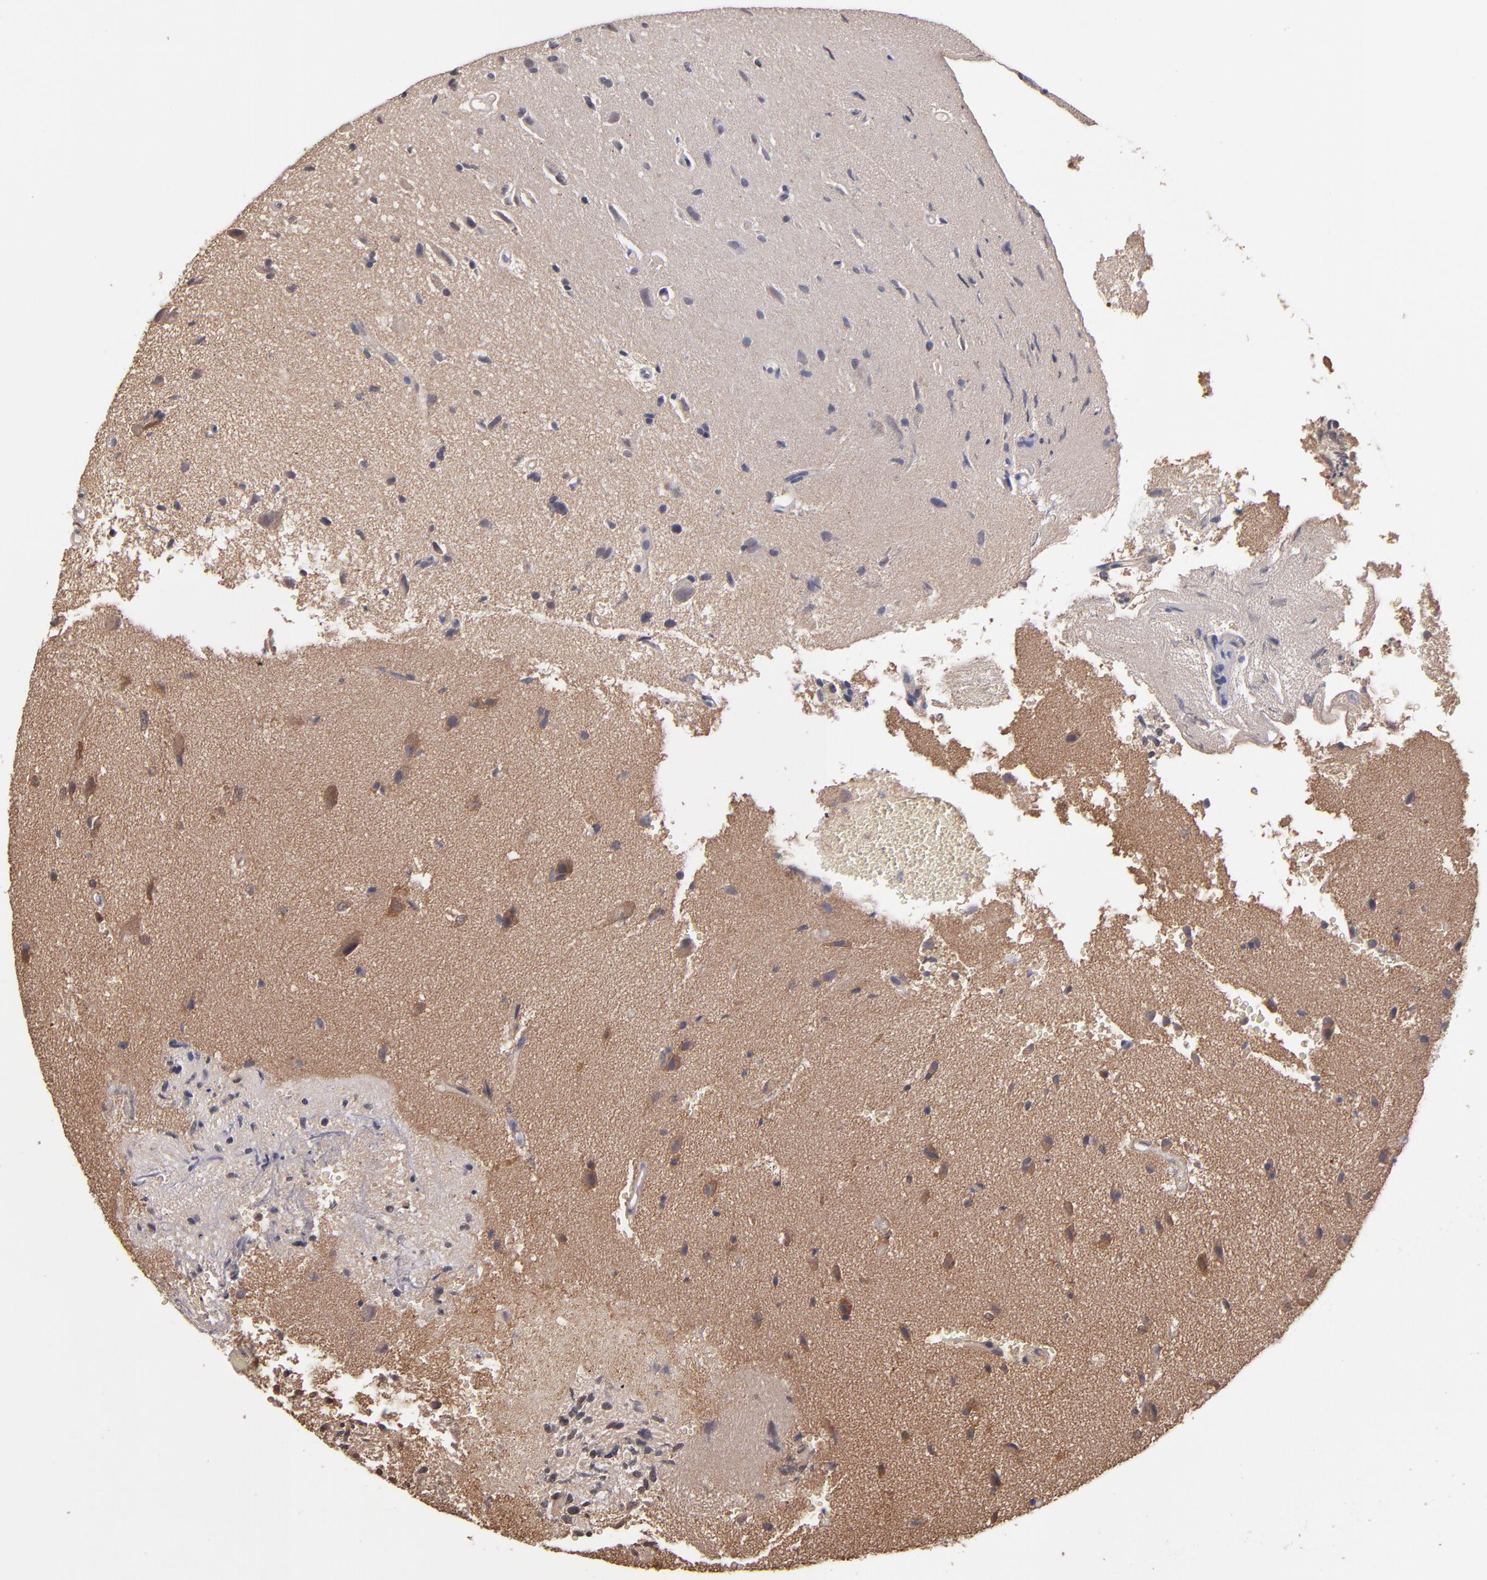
{"staining": {"intensity": "moderate", "quantity": ">75%", "location": "cytoplasmic/membranous"}, "tissue": "glioma", "cell_type": "Tumor cells", "image_type": "cancer", "snomed": [{"axis": "morphology", "description": "Normal tissue, NOS"}, {"axis": "morphology", "description": "Glioma, malignant, High grade"}, {"axis": "topography", "description": "Cerebral cortex"}], "caption": "This is an image of IHC staining of malignant glioma (high-grade), which shows moderate positivity in the cytoplasmic/membranous of tumor cells.", "gene": "GMFG", "patient": {"sex": "male", "age": 75}}